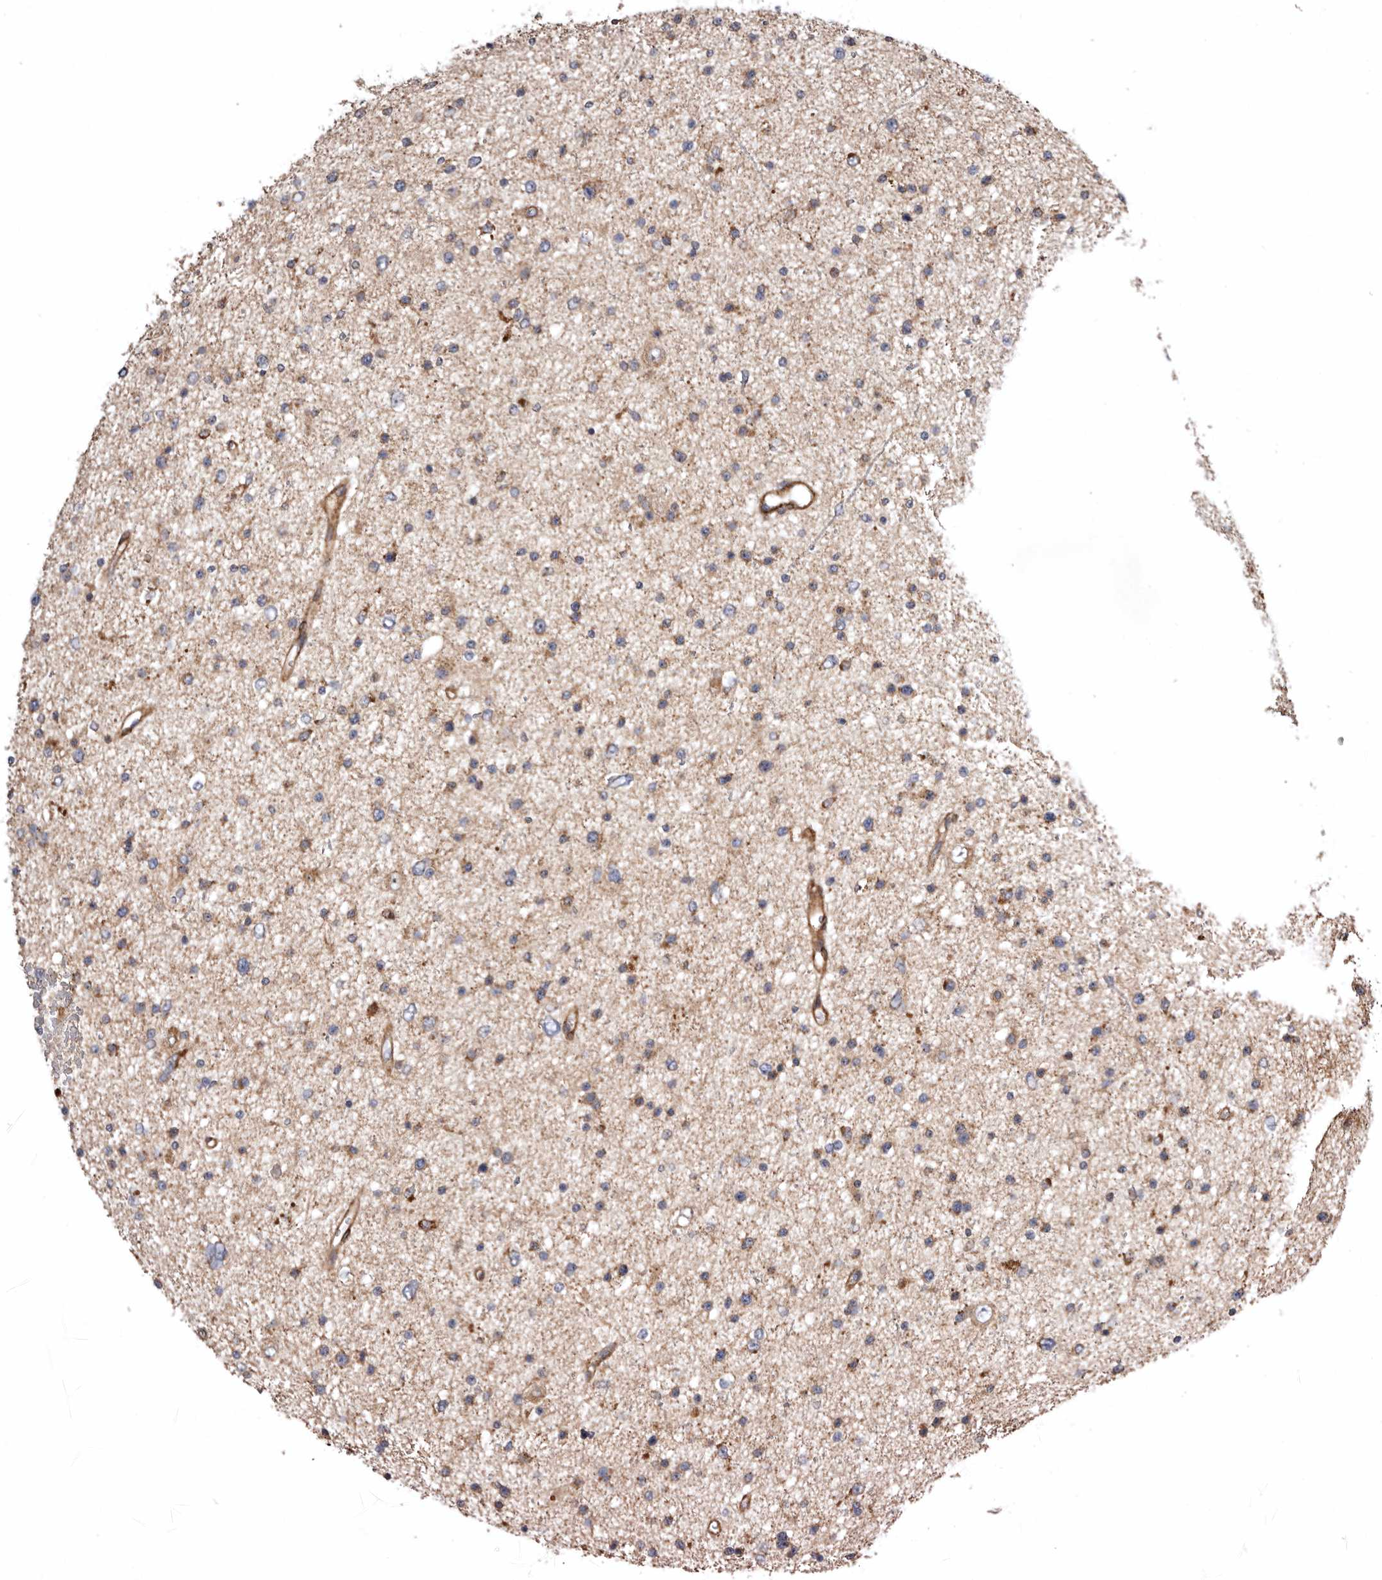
{"staining": {"intensity": "weak", "quantity": ">75%", "location": "cytoplasmic/membranous"}, "tissue": "glioma", "cell_type": "Tumor cells", "image_type": "cancer", "snomed": [{"axis": "morphology", "description": "Glioma, malignant, Low grade"}, {"axis": "topography", "description": "Brain"}], "caption": "A histopathology image of human malignant glioma (low-grade) stained for a protein exhibits weak cytoplasmic/membranous brown staining in tumor cells.", "gene": "PROKR1", "patient": {"sex": "female", "age": 37}}